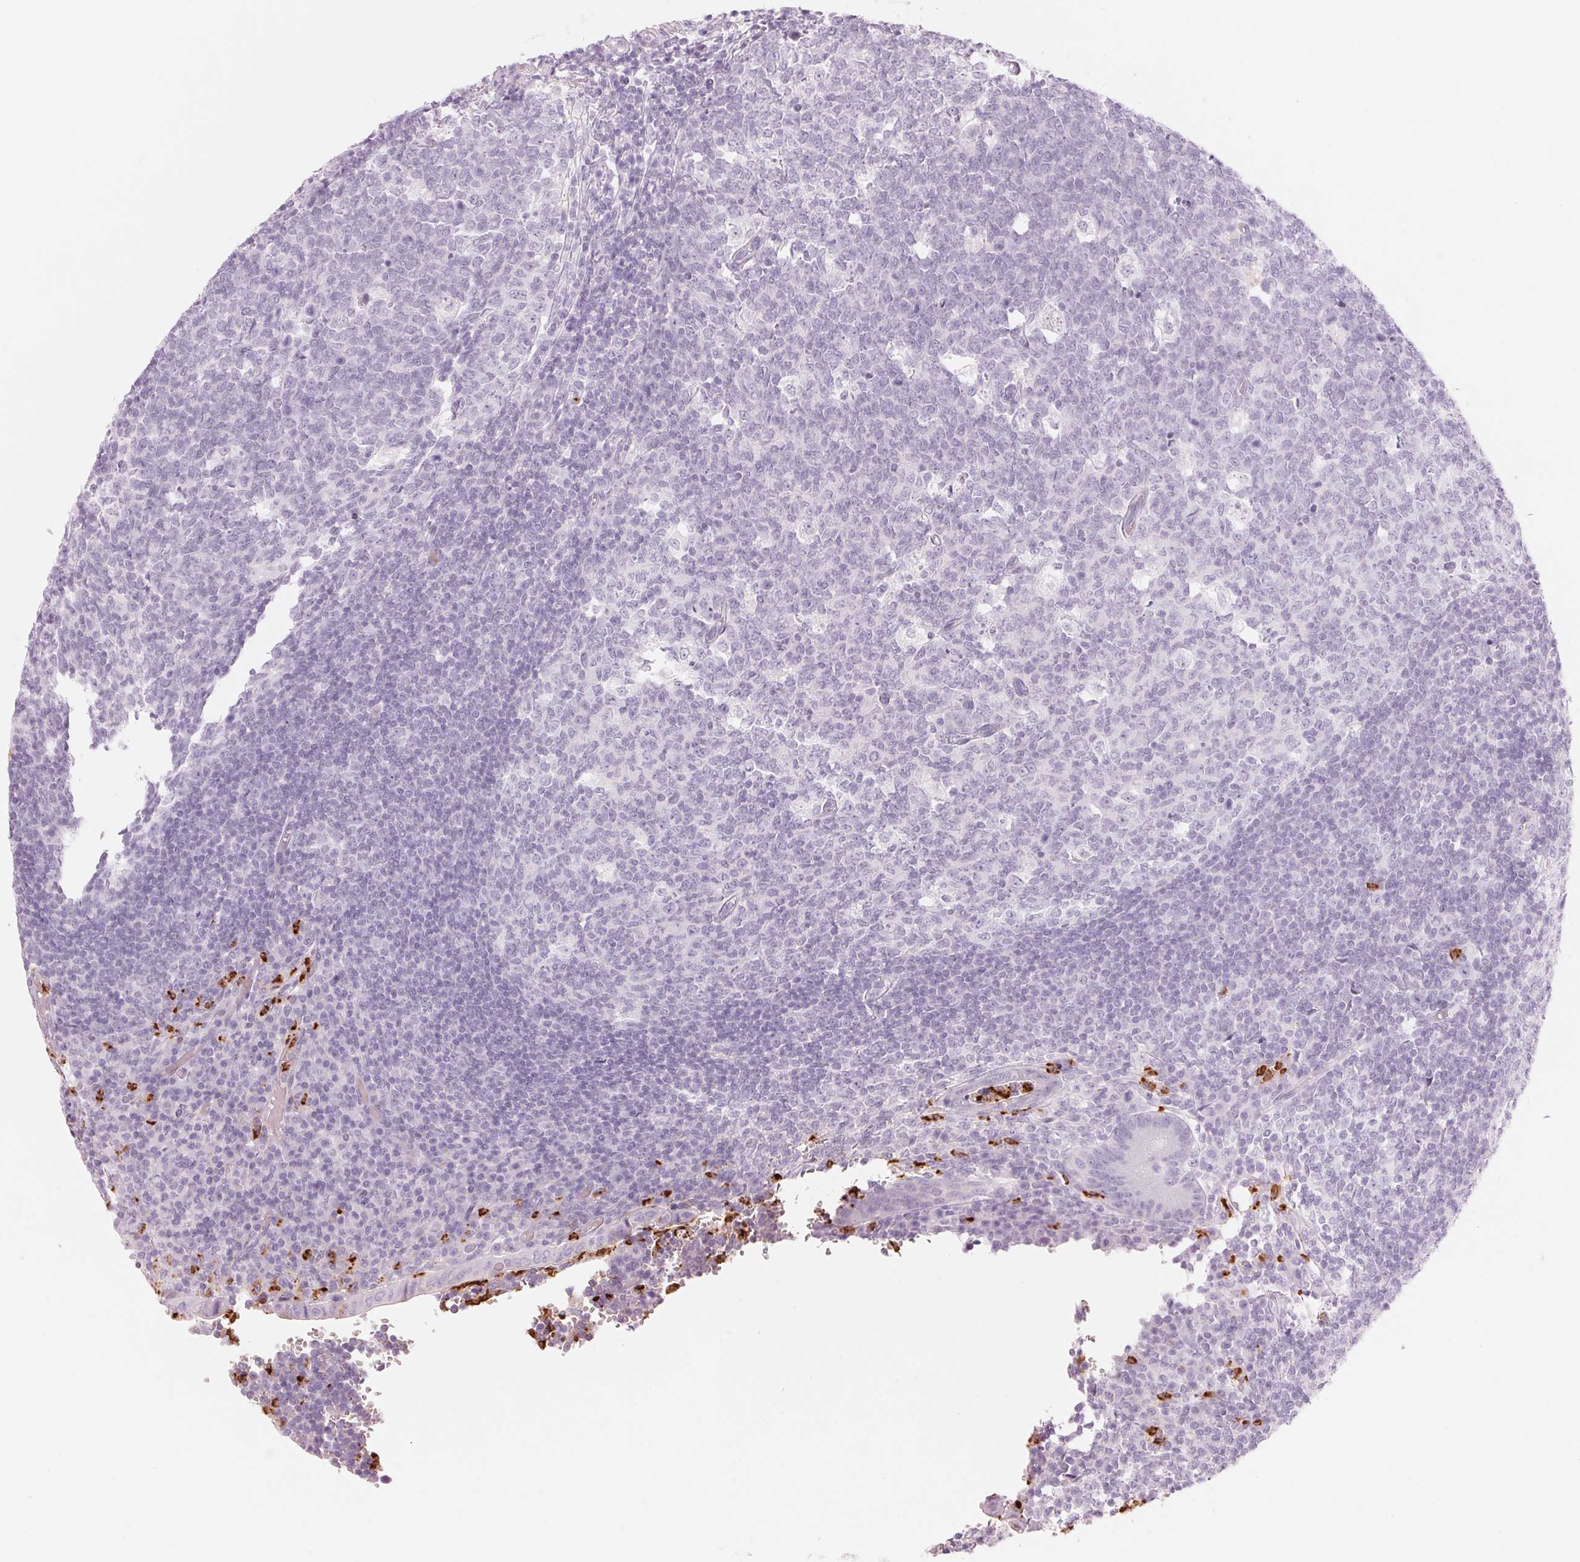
{"staining": {"intensity": "negative", "quantity": "none", "location": "none"}, "tissue": "appendix", "cell_type": "Glandular cells", "image_type": "normal", "snomed": [{"axis": "morphology", "description": "Normal tissue, NOS"}, {"axis": "topography", "description": "Appendix"}], "caption": "IHC of benign human appendix shows no expression in glandular cells.", "gene": "KLK7", "patient": {"sex": "male", "age": 18}}